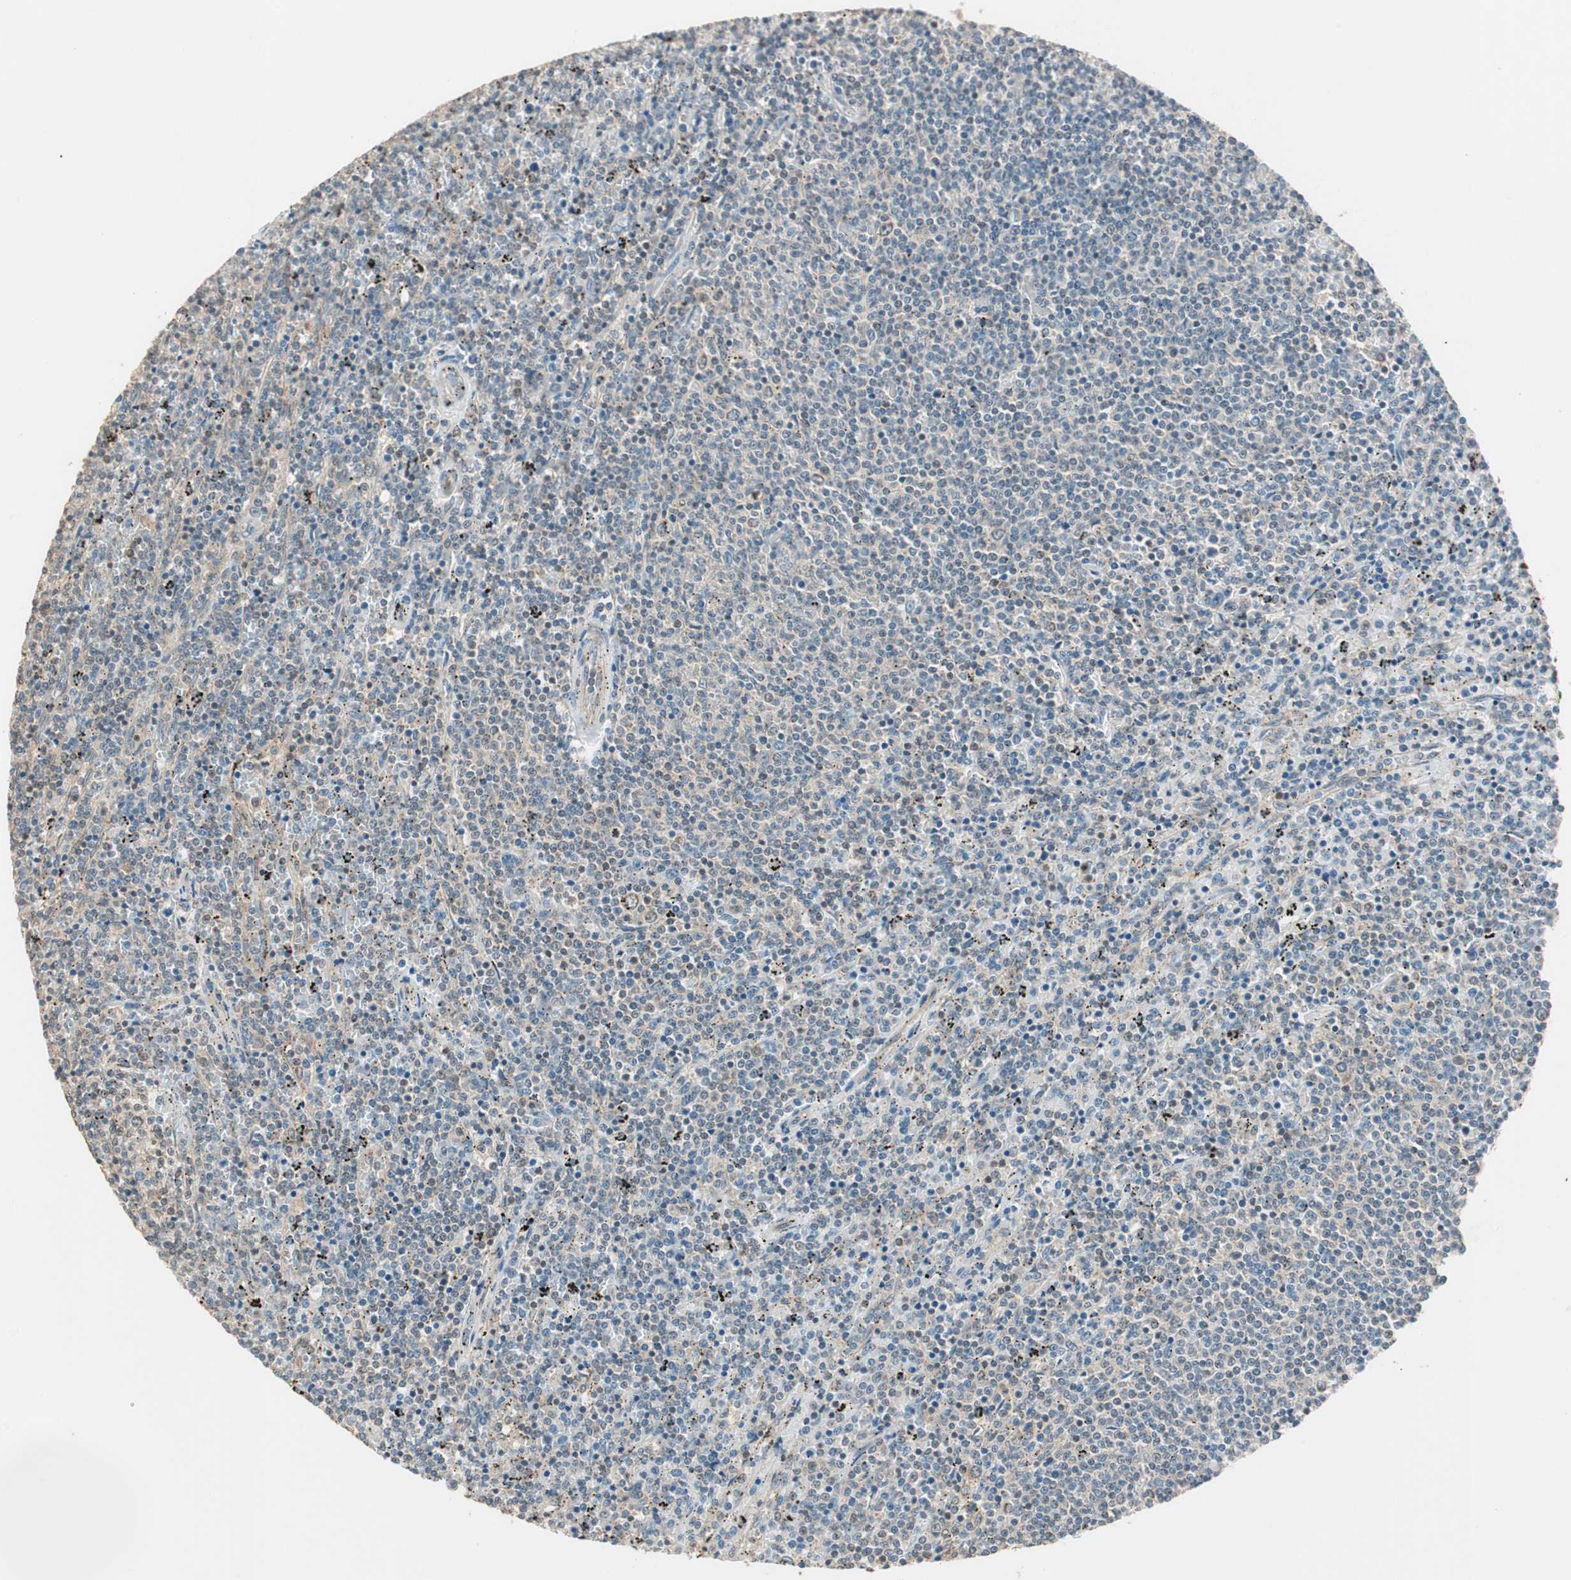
{"staining": {"intensity": "negative", "quantity": "none", "location": "none"}, "tissue": "lymphoma", "cell_type": "Tumor cells", "image_type": "cancer", "snomed": [{"axis": "morphology", "description": "Malignant lymphoma, non-Hodgkin's type, Low grade"}, {"axis": "topography", "description": "Spleen"}], "caption": "This is an immunohistochemistry photomicrograph of human low-grade malignant lymphoma, non-Hodgkin's type. There is no positivity in tumor cells.", "gene": "TRIM21", "patient": {"sex": "female", "age": 50}}